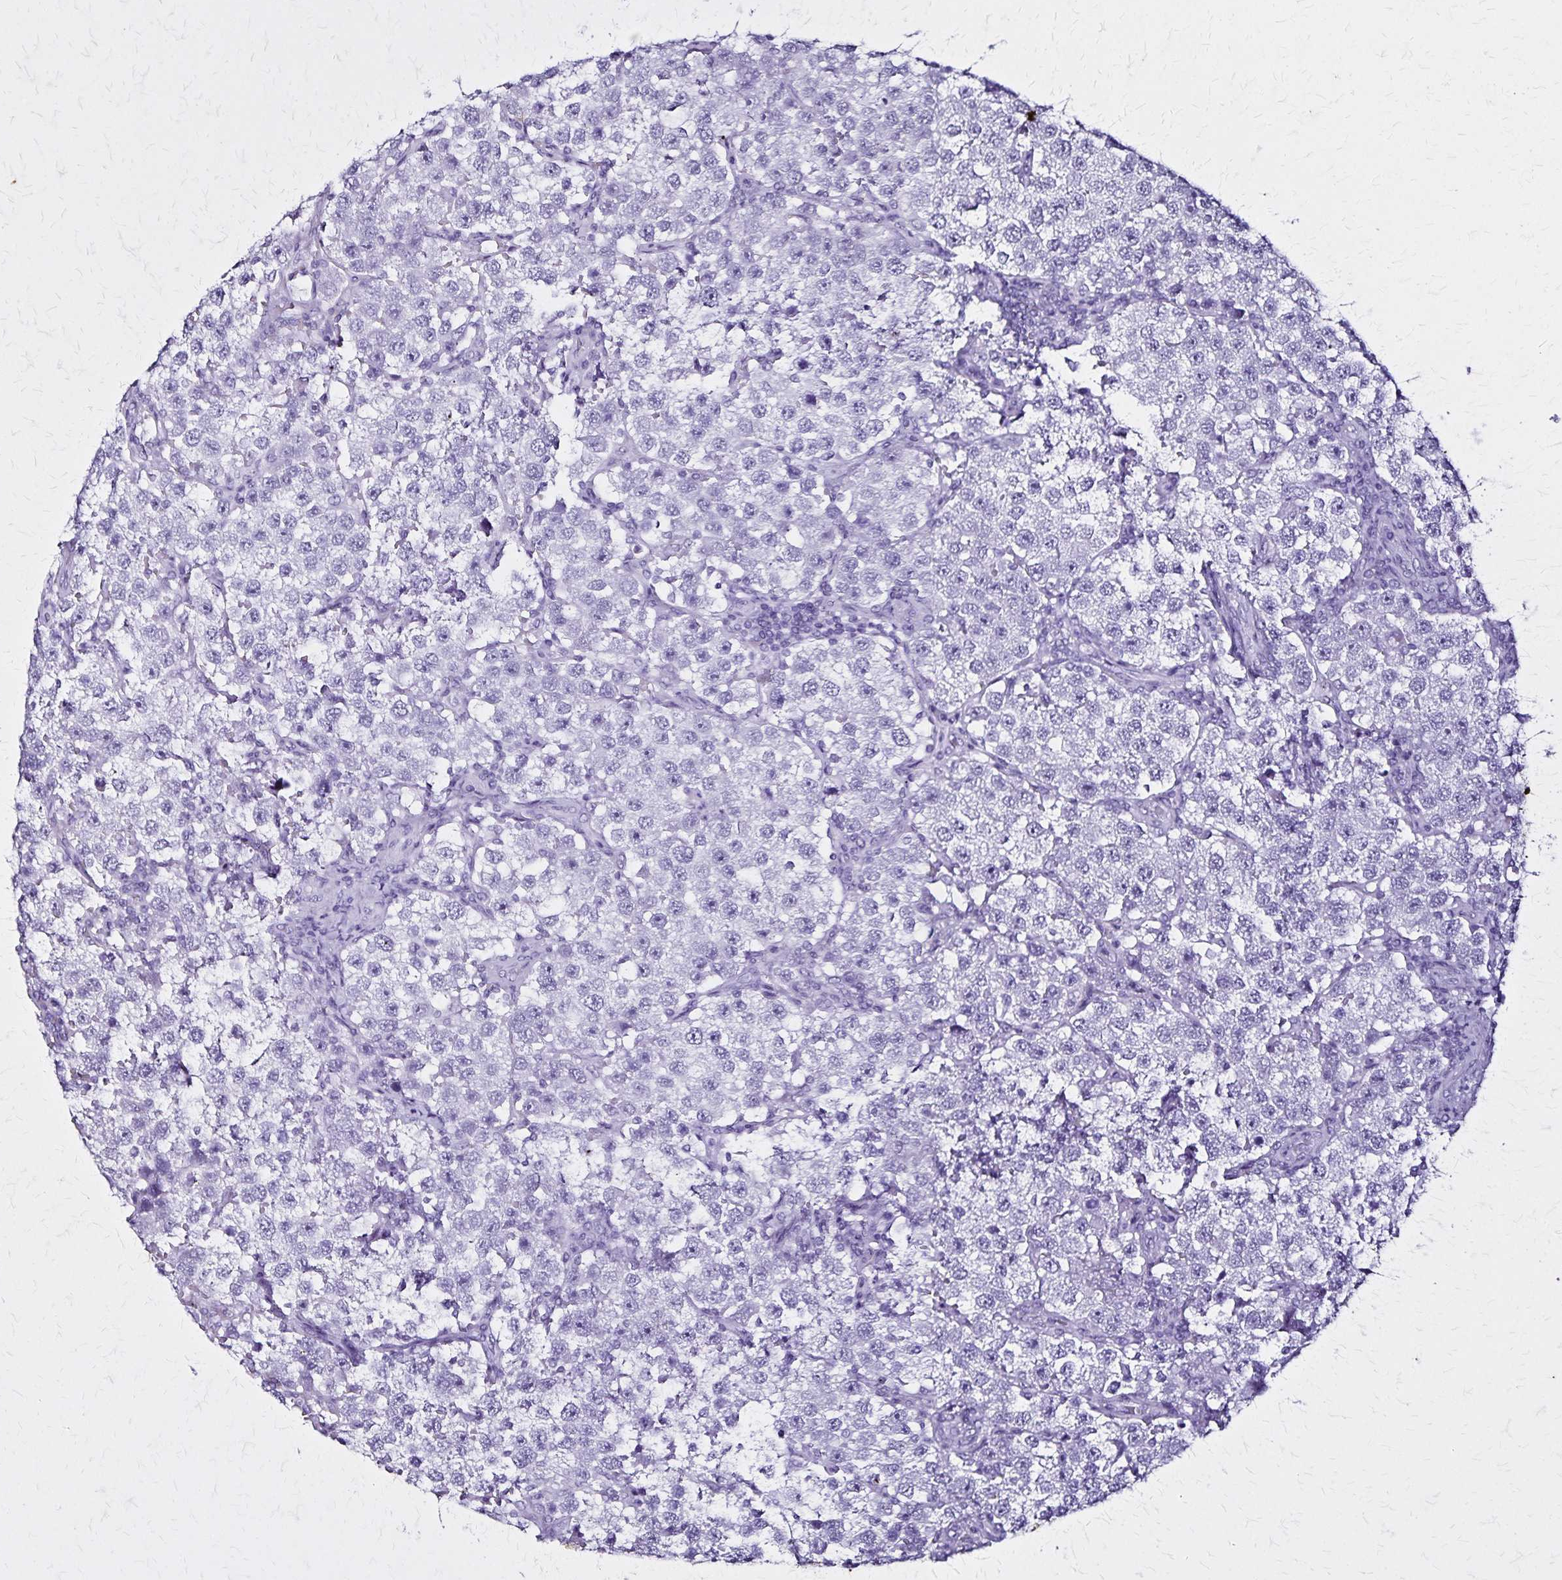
{"staining": {"intensity": "negative", "quantity": "none", "location": "none"}, "tissue": "testis cancer", "cell_type": "Tumor cells", "image_type": "cancer", "snomed": [{"axis": "morphology", "description": "Seminoma, NOS"}, {"axis": "topography", "description": "Testis"}], "caption": "An image of human testis seminoma is negative for staining in tumor cells.", "gene": "KRT2", "patient": {"sex": "male", "age": 37}}